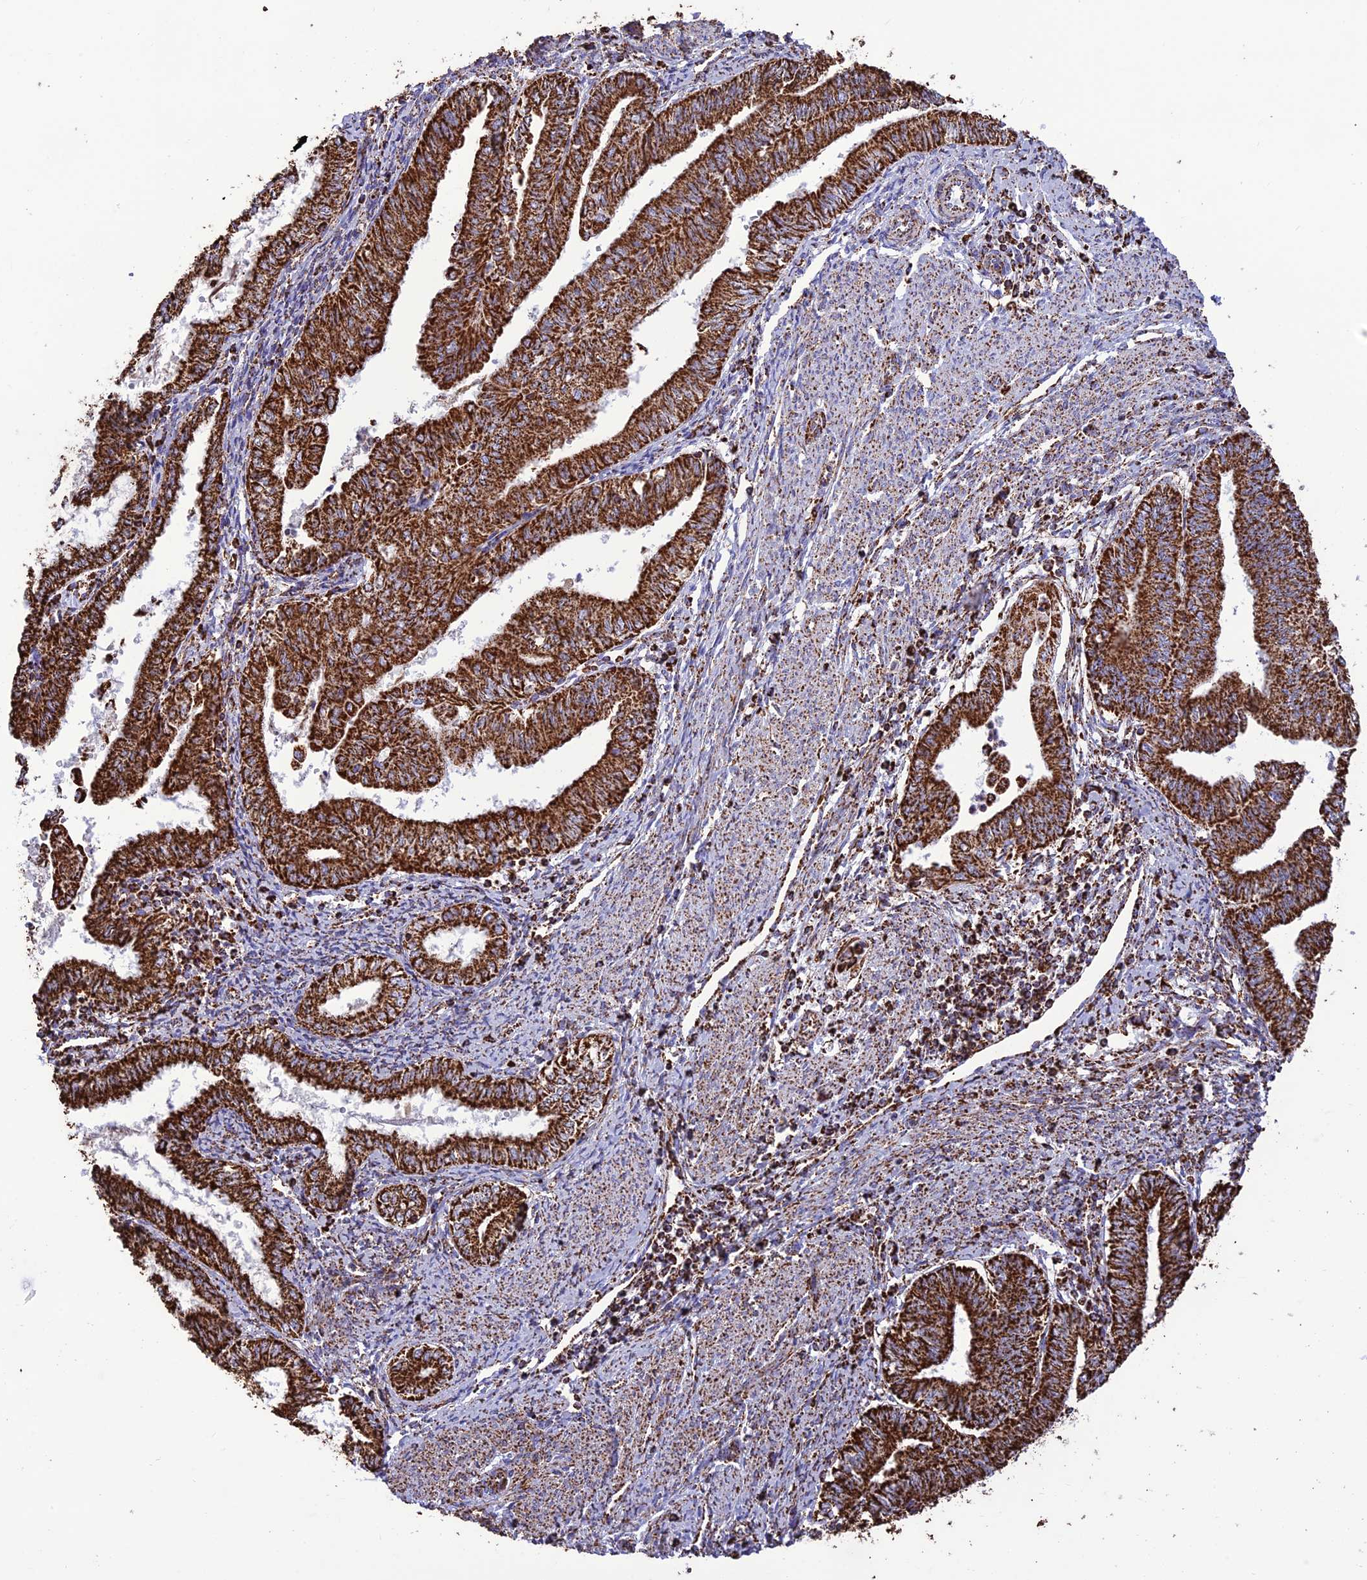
{"staining": {"intensity": "strong", "quantity": ">75%", "location": "cytoplasmic/membranous"}, "tissue": "endometrial cancer", "cell_type": "Tumor cells", "image_type": "cancer", "snomed": [{"axis": "morphology", "description": "Adenocarcinoma, NOS"}, {"axis": "topography", "description": "Endometrium"}], "caption": "A micrograph of adenocarcinoma (endometrial) stained for a protein shows strong cytoplasmic/membranous brown staining in tumor cells. (brown staining indicates protein expression, while blue staining denotes nuclei).", "gene": "NDUFAF1", "patient": {"sex": "female", "age": 66}}